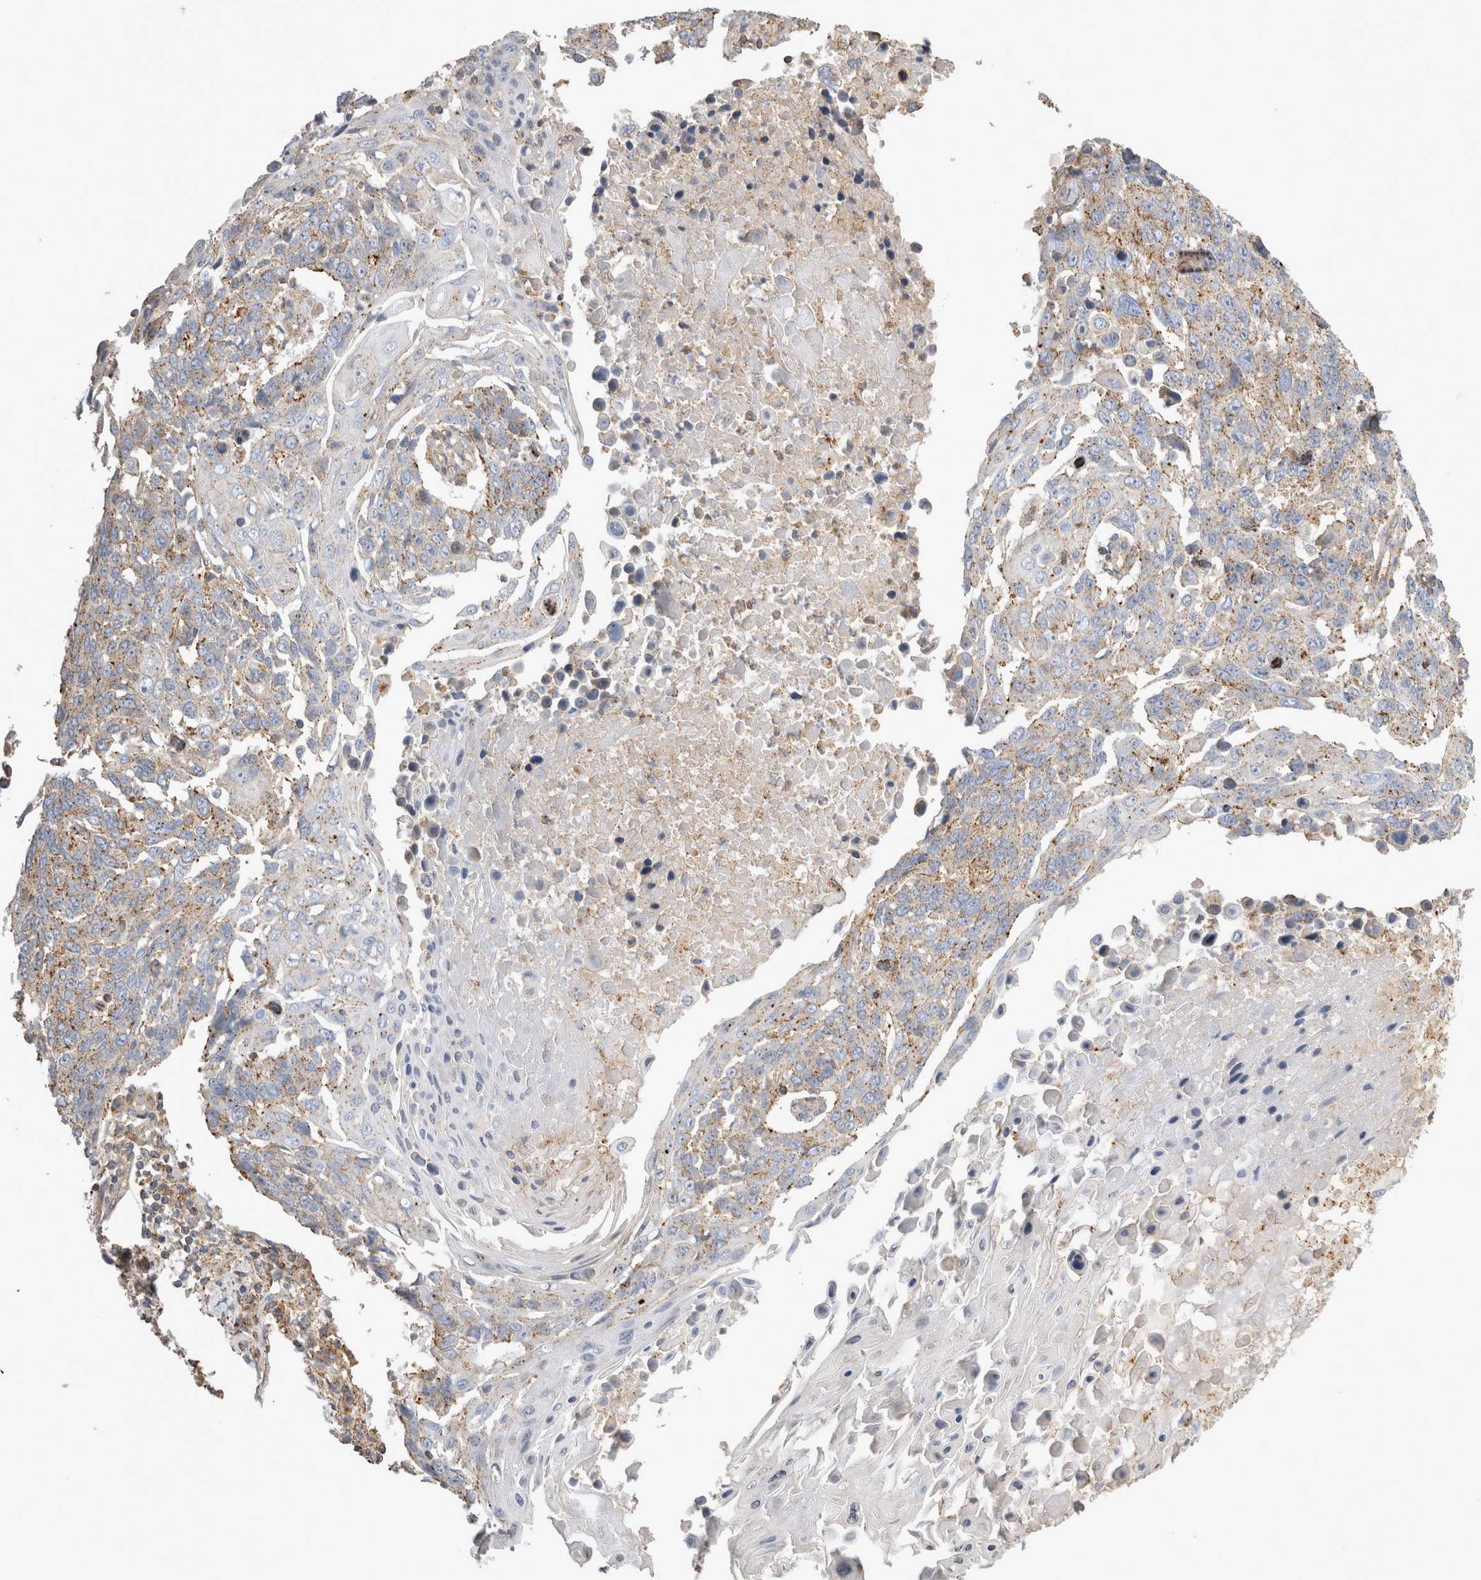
{"staining": {"intensity": "weak", "quantity": ">75%", "location": "cytoplasmic/membranous"}, "tissue": "lung cancer", "cell_type": "Tumor cells", "image_type": "cancer", "snomed": [{"axis": "morphology", "description": "Squamous cell carcinoma, NOS"}, {"axis": "topography", "description": "Lung"}], "caption": "Lung cancer tissue demonstrates weak cytoplasmic/membranous staining in approximately >75% of tumor cells", "gene": "CHMP6", "patient": {"sex": "male", "age": 66}}